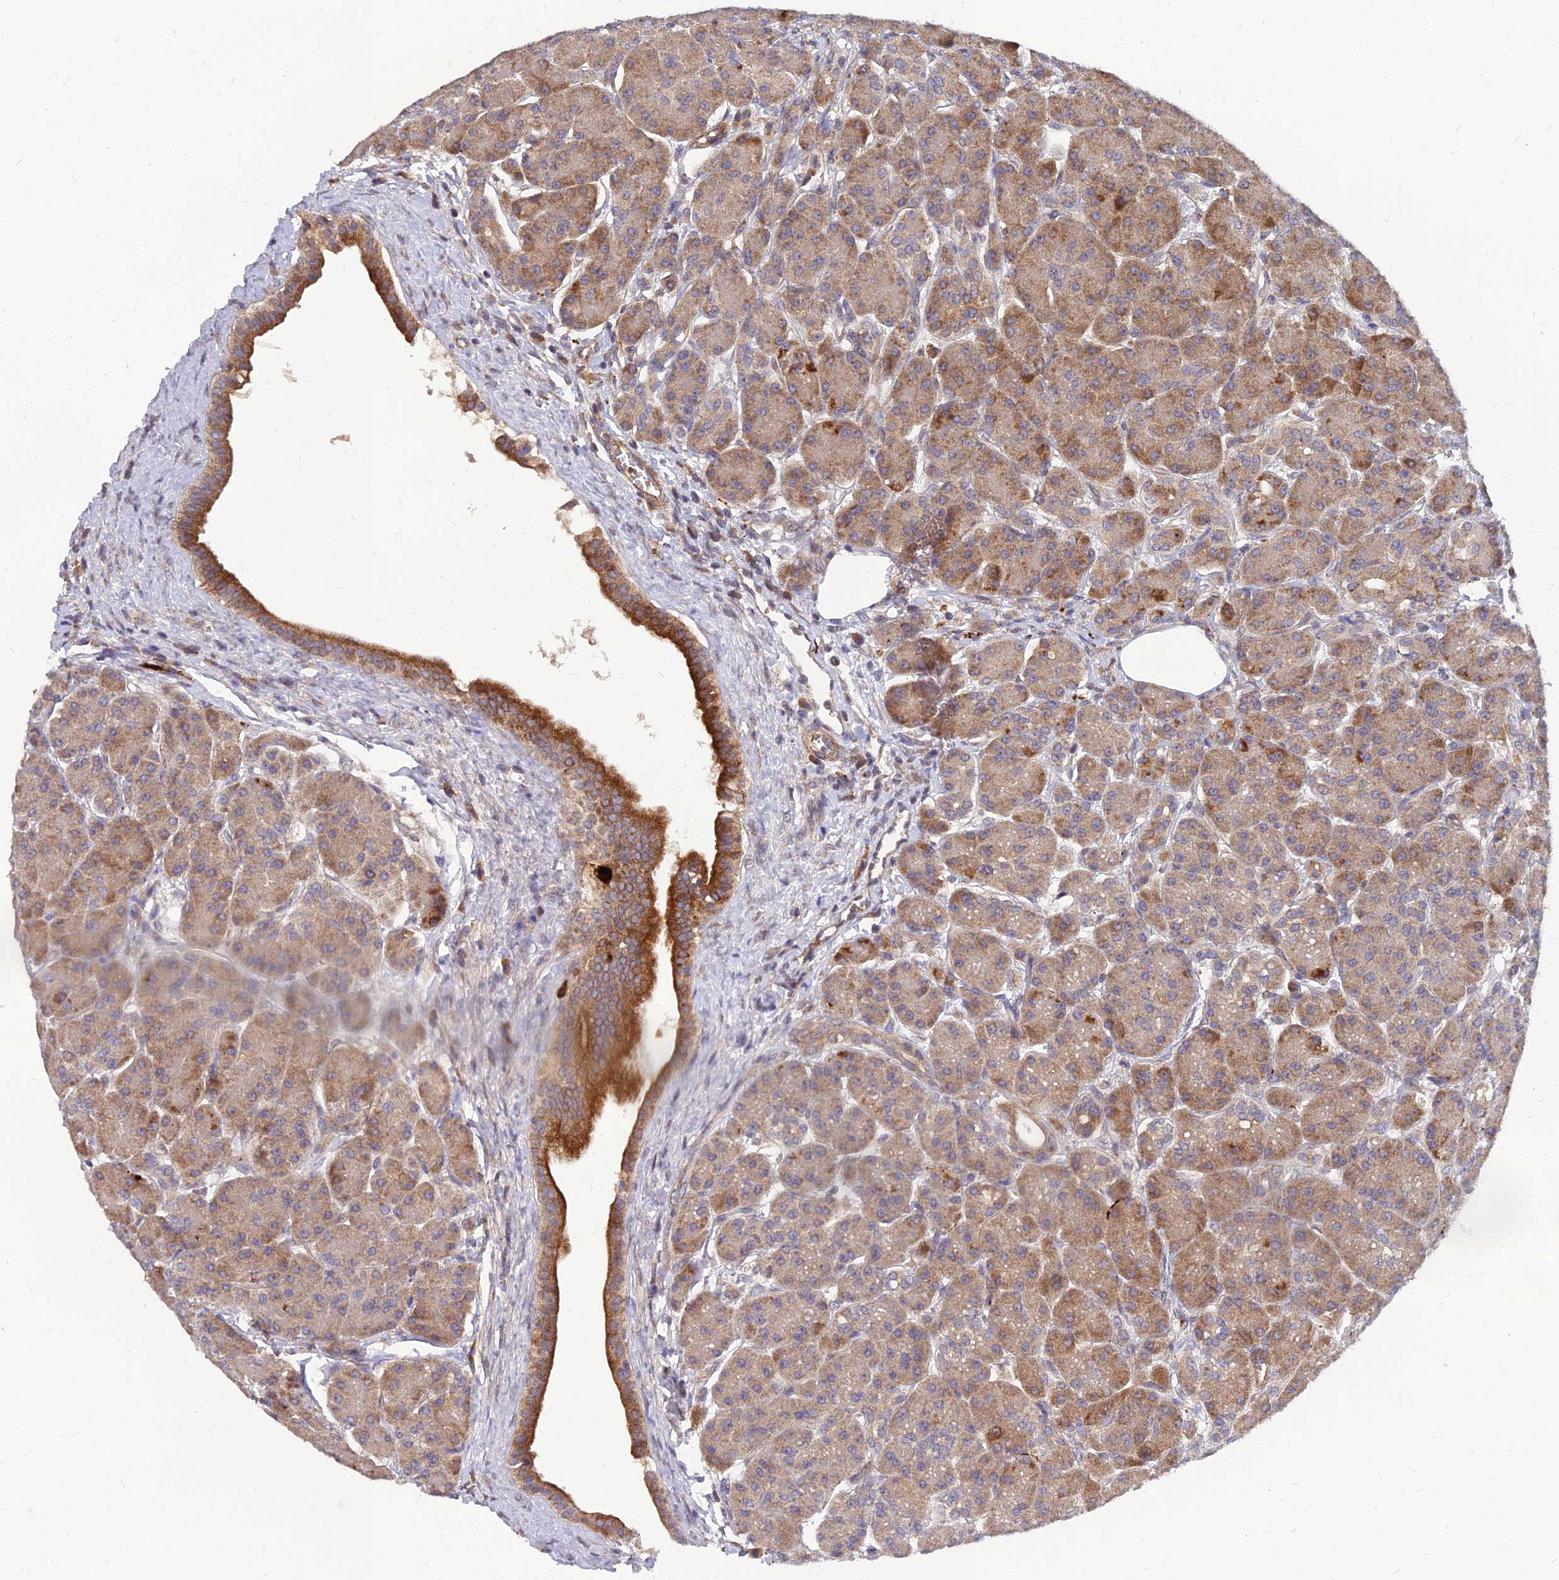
{"staining": {"intensity": "strong", "quantity": "25%-75%", "location": "cytoplasmic/membranous"}, "tissue": "pancreas", "cell_type": "Exocrine glandular cells", "image_type": "normal", "snomed": [{"axis": "morphology", "description": "Normal tissue, NOS"}, {"axis": "topography", "description": "Pancreas"}], "caption": "The photomicrograph exhibits staining of benign pancreas, revealing strong cytoplasmic/membranous protein expression (brown color) within exocrine glandular cells. The staining was performed using DAB (3,3'-diaminobenzidine) to visualize the protein expression in brown, while the nuclei were stained in blue with hematoxylin (Magnification: 20x).", "gene": "NPY", "patient": {"sex": "male", "age": 63}}